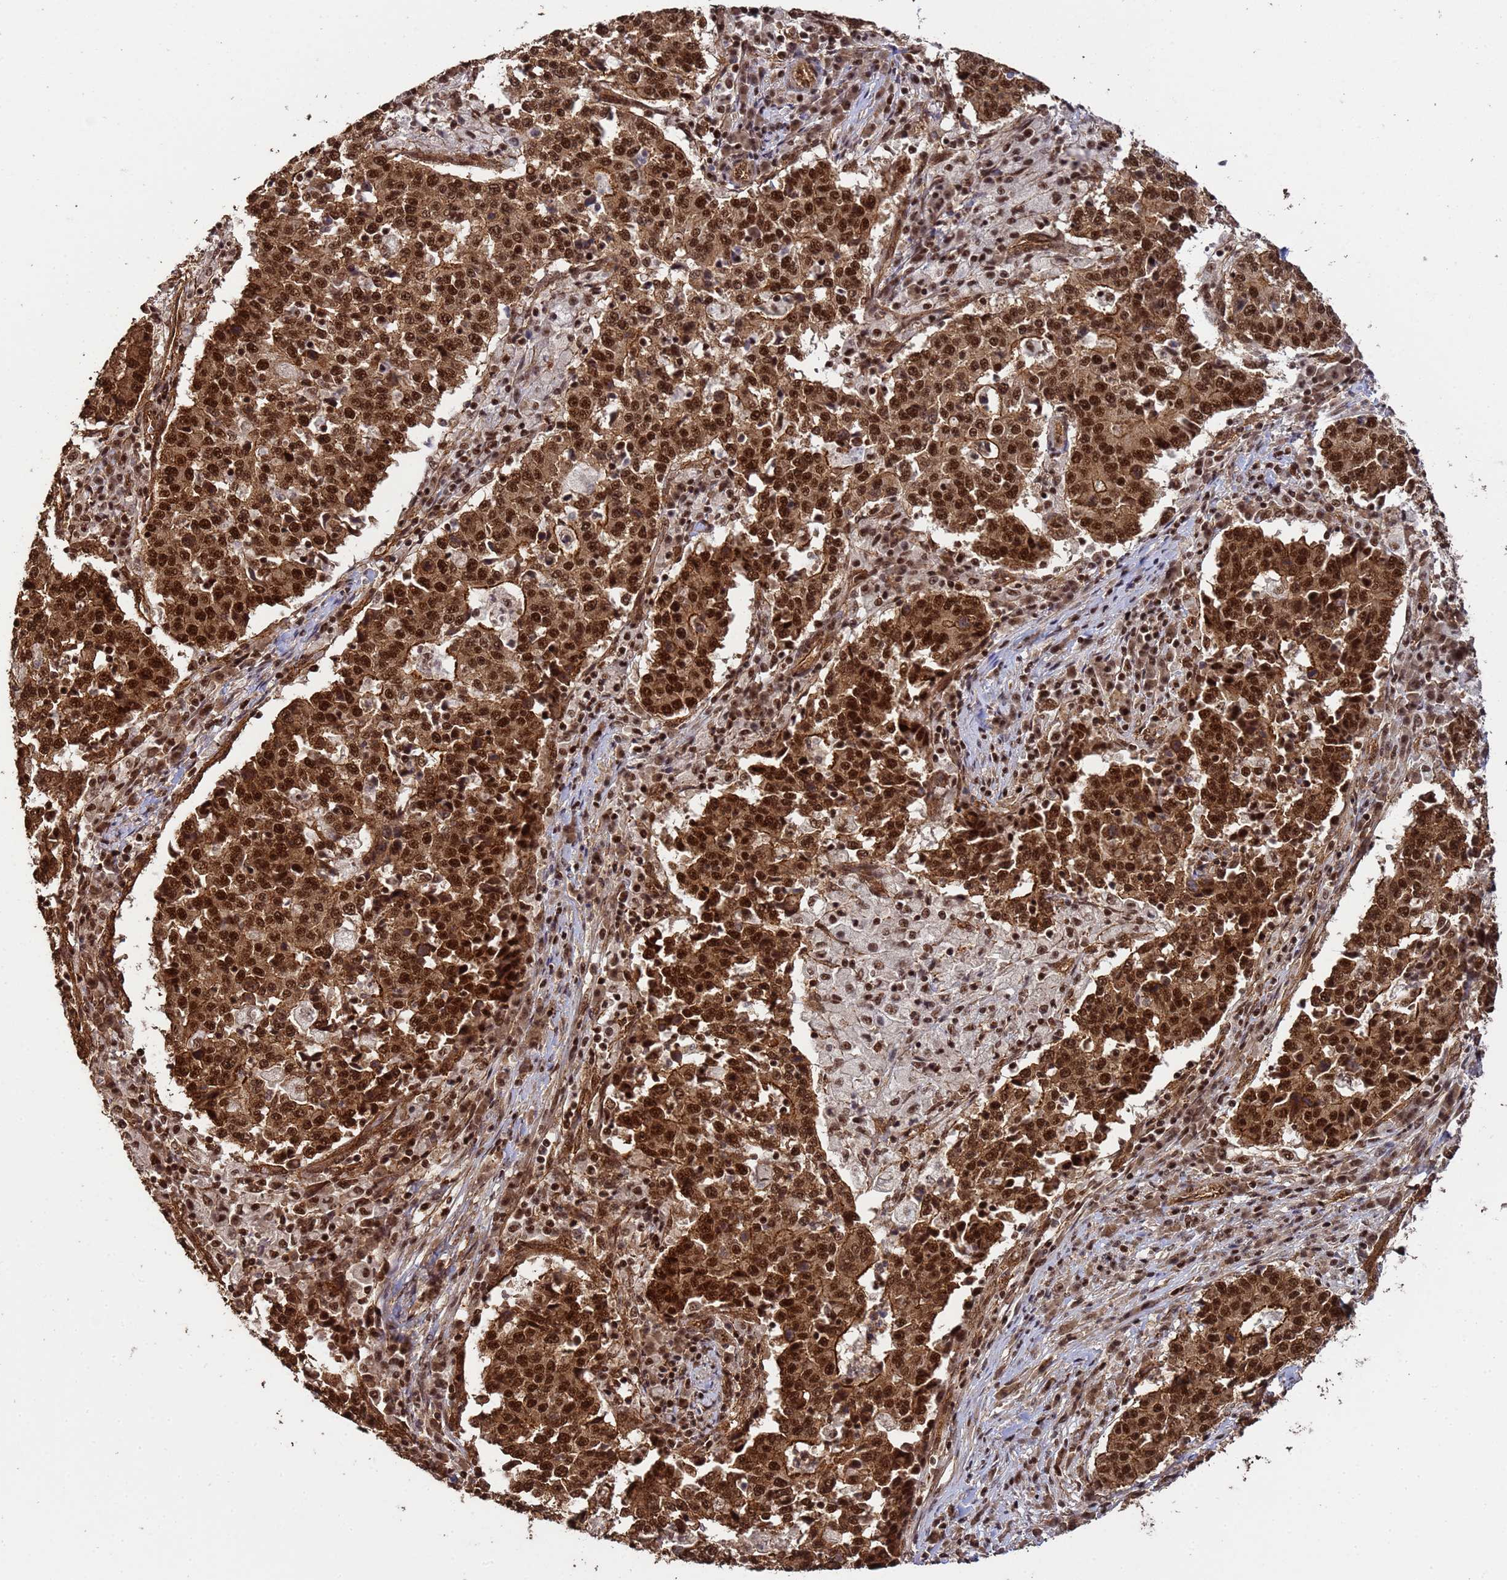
{"staining": {"intensity": "strong", "quantity": ">75%", "location": "cytoplasmic/membranous,nuclear"}, "tissue": "stomach cancer", "cell_type": "Tumor cells", "image_type": "cancer", "snomed": [{"axis": "morphology", "description": "Adenocarcinoma, NOS"}, {"axis": "topography", "description": "Stomach"}], "caption": "There is high levels of strong cytoplasmic/membranous and nuclear staining in tumor cells of stomach cancer (adenocarcinoma), as demonstrated by immunohistochemical staining (brown color).", "gene": "SYF2", "patient": {"sex": "male", "age": 59}}